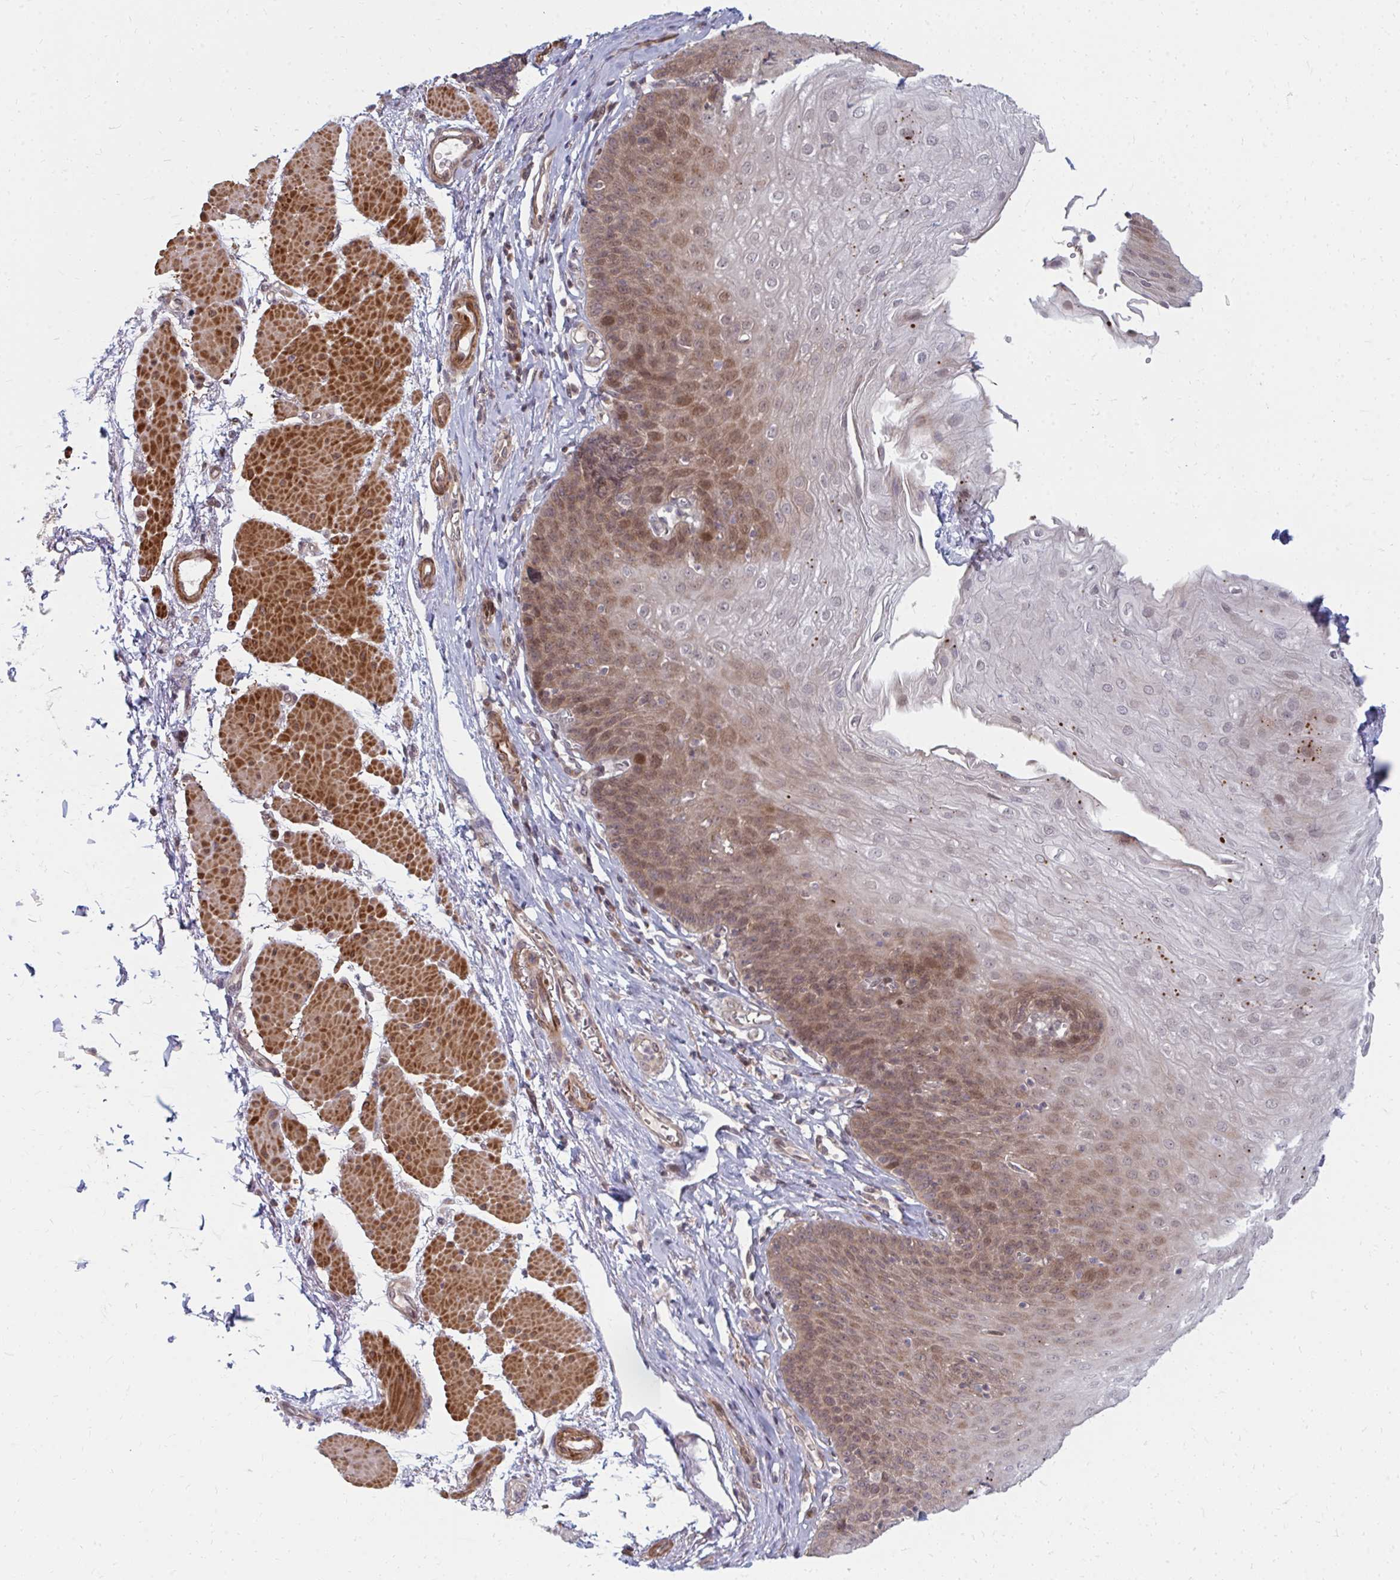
{"staining": {"intensity": "moderate", "quantity": "25%-75%", "location": "cytoplasmic/membranous,nuclear"}, "tissue": "esophagus", "cell_type": "Squamous epithelial cells", "image_type": "normal", "snomed": [{"axis": "morphology", "description": "Normal tissue, NOS"}, {"axis": "topography", "description": "Esophagus"}], "caption": "Esophagus stained for a protein reveals moderate cytoplasmic/membranous,nuclear positivity in squamous epithelial cells. The staining is performed using DAB (3,3'-diaminobenzidine) brown chromogen to label protein expression. The nuclei are counter-stained blue using hematoxylin.", "gene": "ZNF285", "patient": {"sex": "female", "age": 81}}